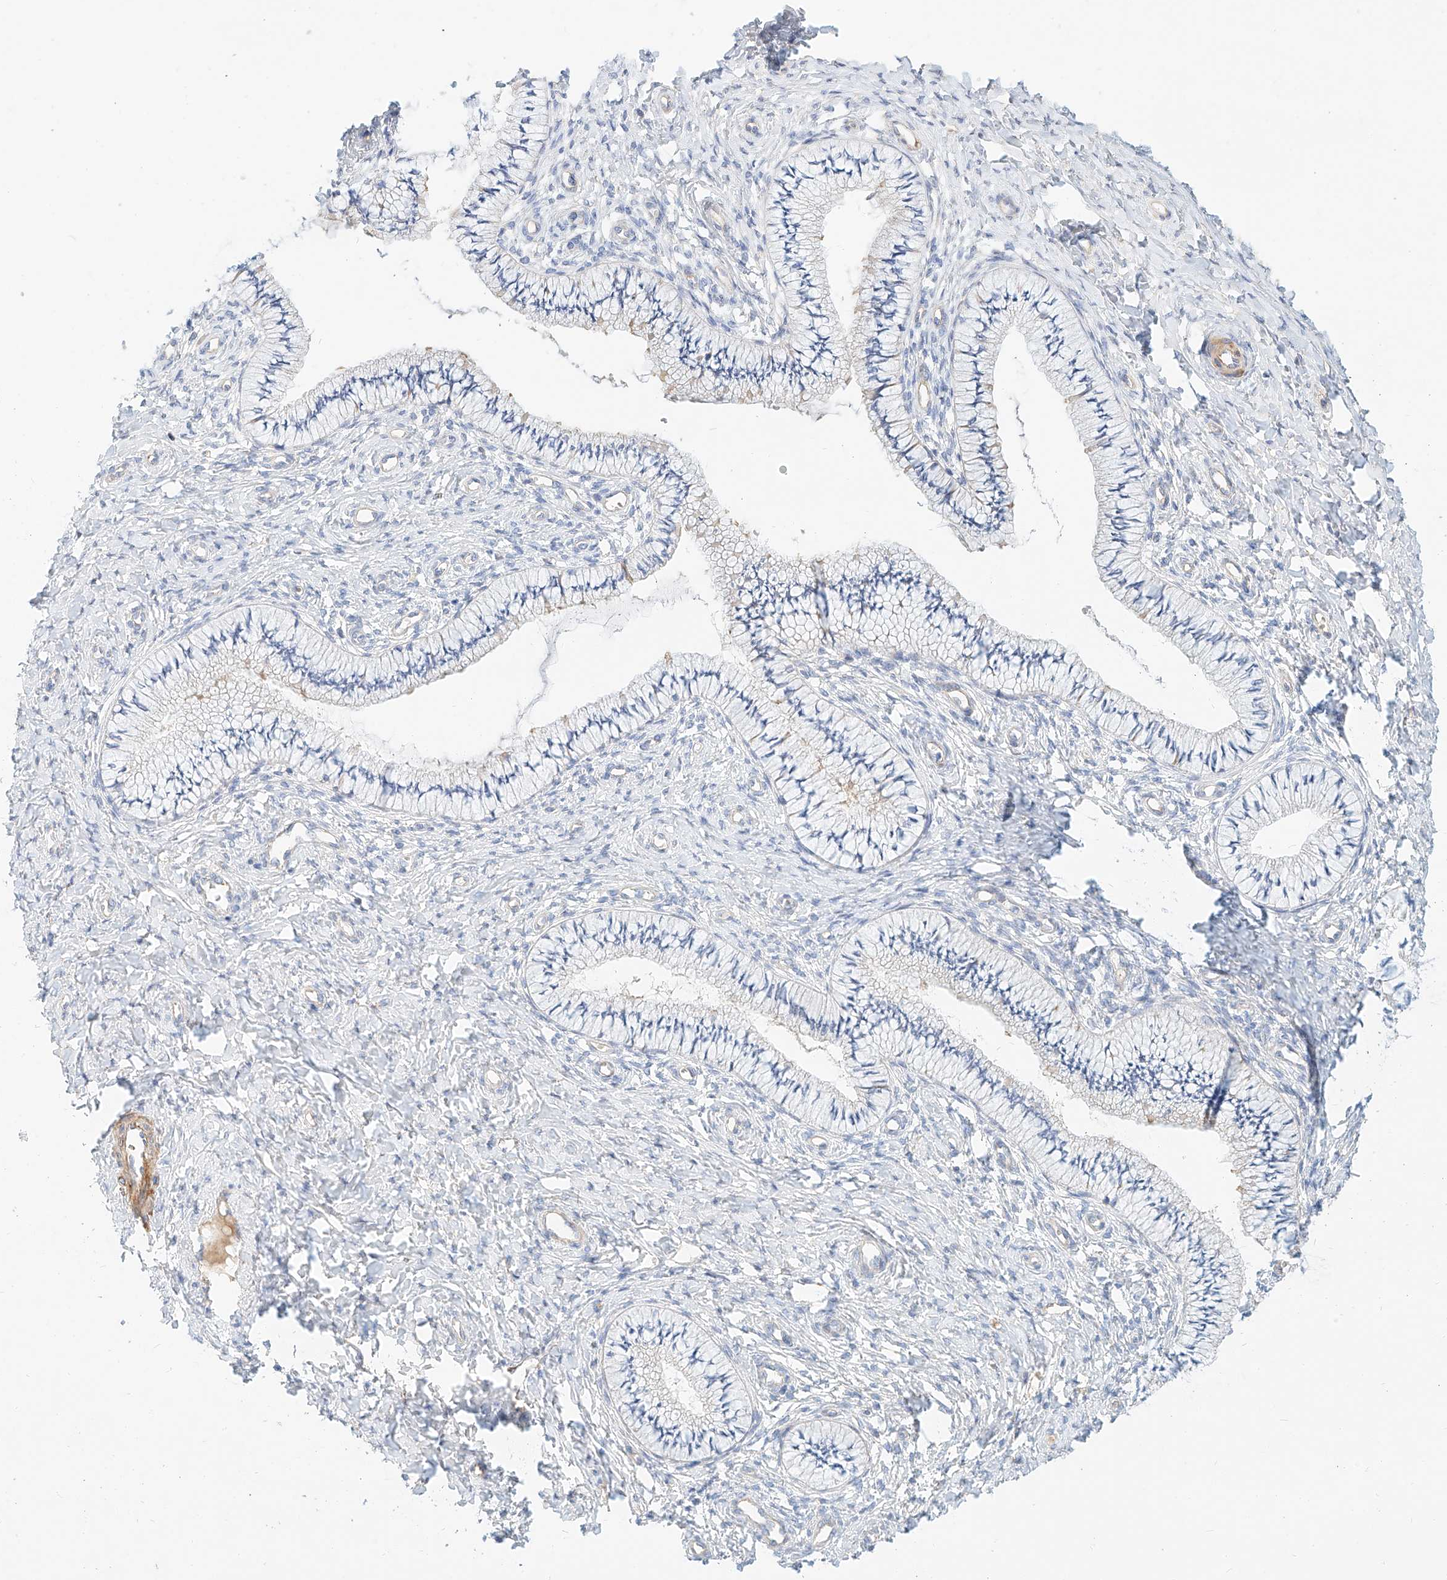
{"staining": {"intensity": "negative", "quantity": "none", "location": "none"}, "tissue": "cervix", "cell_type": "Glandular cells", "image_type": "normal", "snomed": [{"axis": "morphology", "description": "Normal tissue, NOS"}, {"axis": "topography", "description": "Cervix"}], "caption": "Cervix was stained to show a protein in brown. There is no significant expression in glandular cells. (Stains: DAB IHC with hematoxylin counter stain, Microscopy: brightfield microscopy at high magnification).", "gene": "KCNH5", "patient": {"sex": "female", "age": 36}}